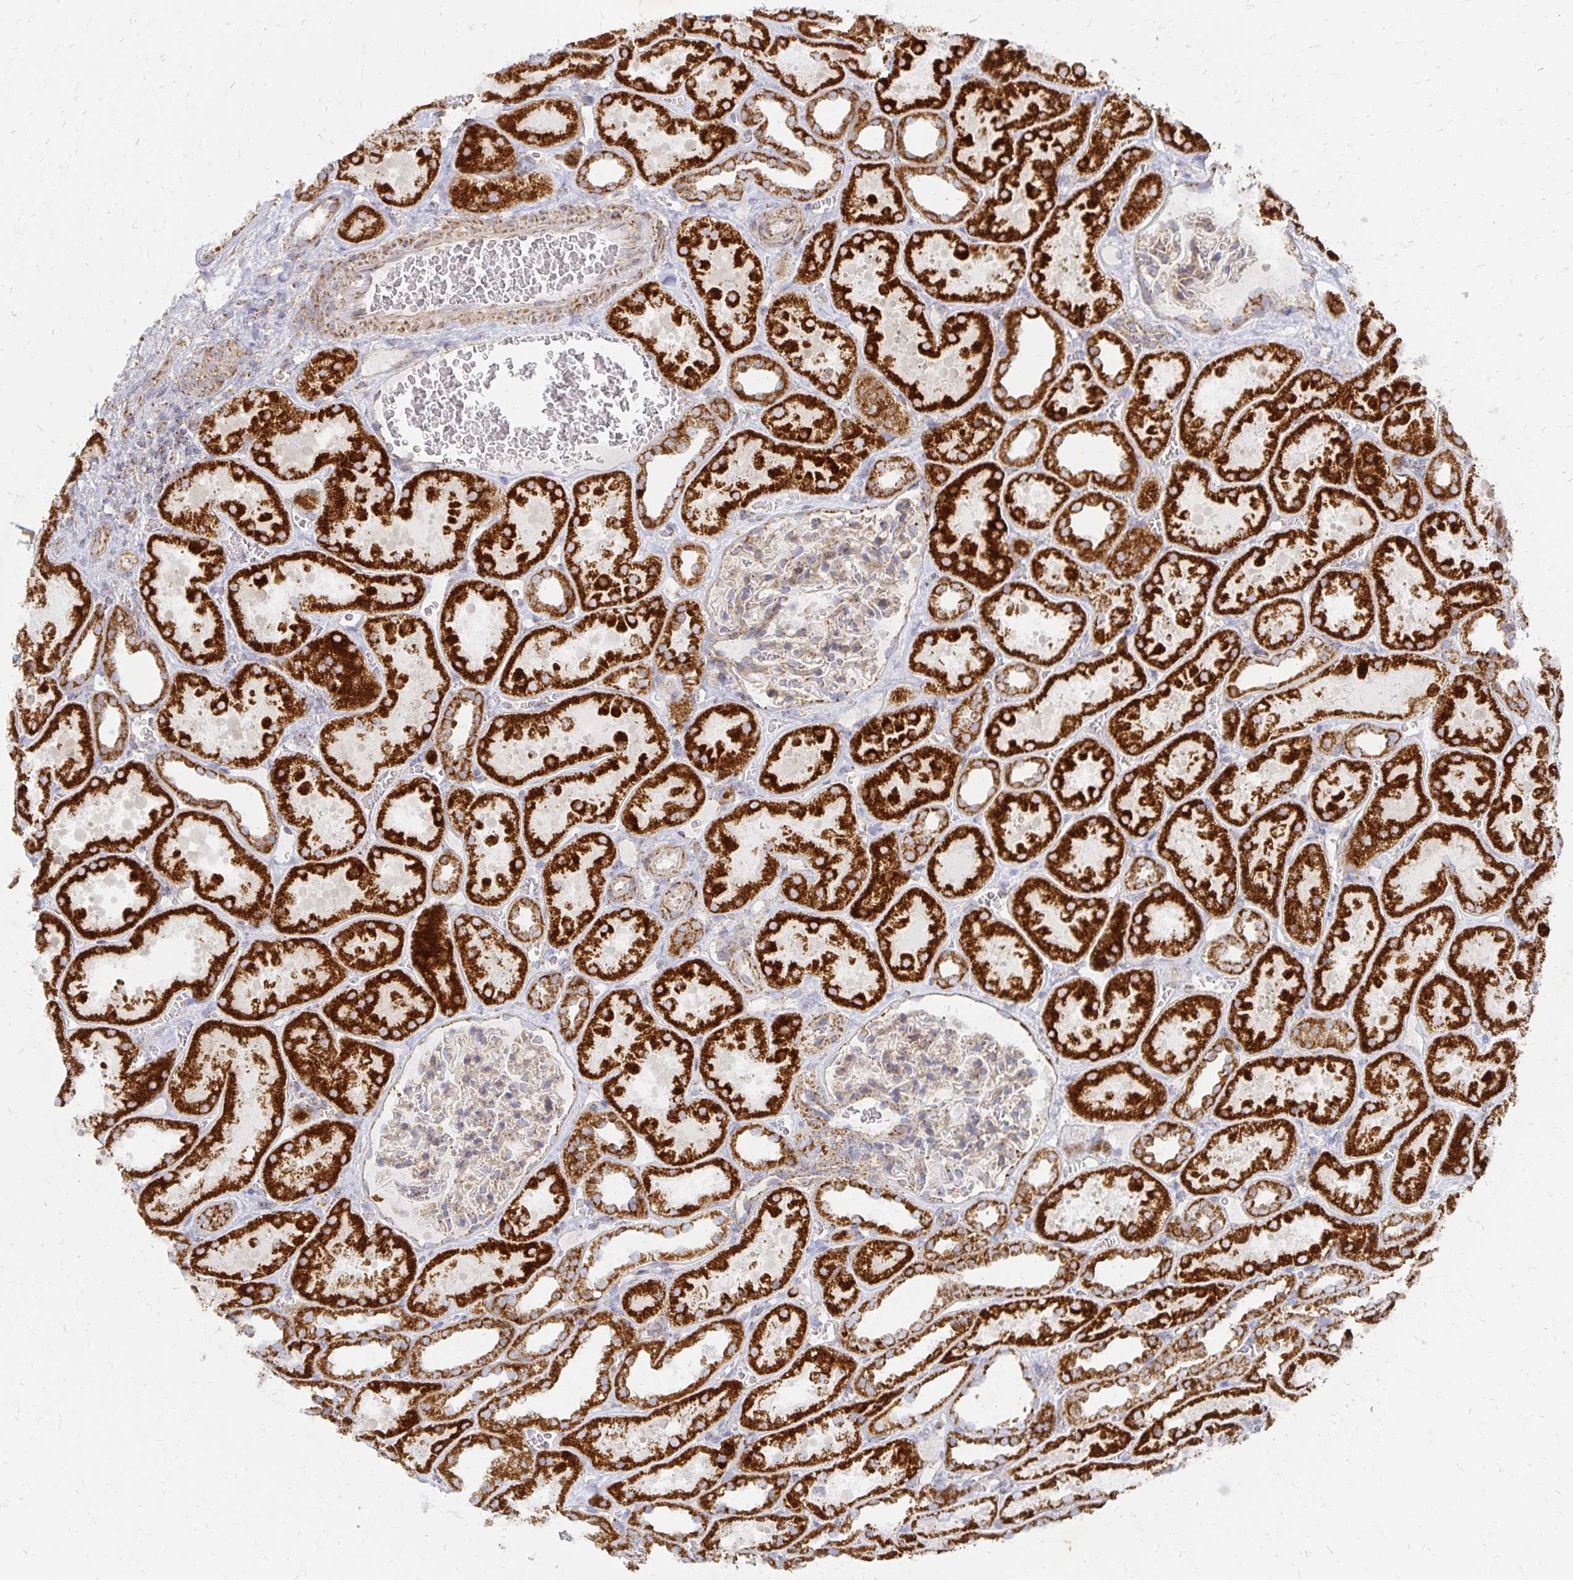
{"staining": {"intensity": "weak", "quantity": ">75%", "location": "cytoplasmic/membranous"}, "tissue": "kidney", "cell_type": "Cells in glomeruli", "image_type": "normal", "snomed": [{"axis": "morphology", "description": "Normal tissue, NOS"}, {"axis": "topography", "description": "Kidney"}], "caption": "IHC (DAB (3,3'-diaminobenzidine)) staining of unremarkable kidney demonstrates weak cytoplasmic/membranous protein positivity in about >75% of cells in glomeruli.", "gene": "STOML2", "patient": {"sex": "female", "age": 41}}